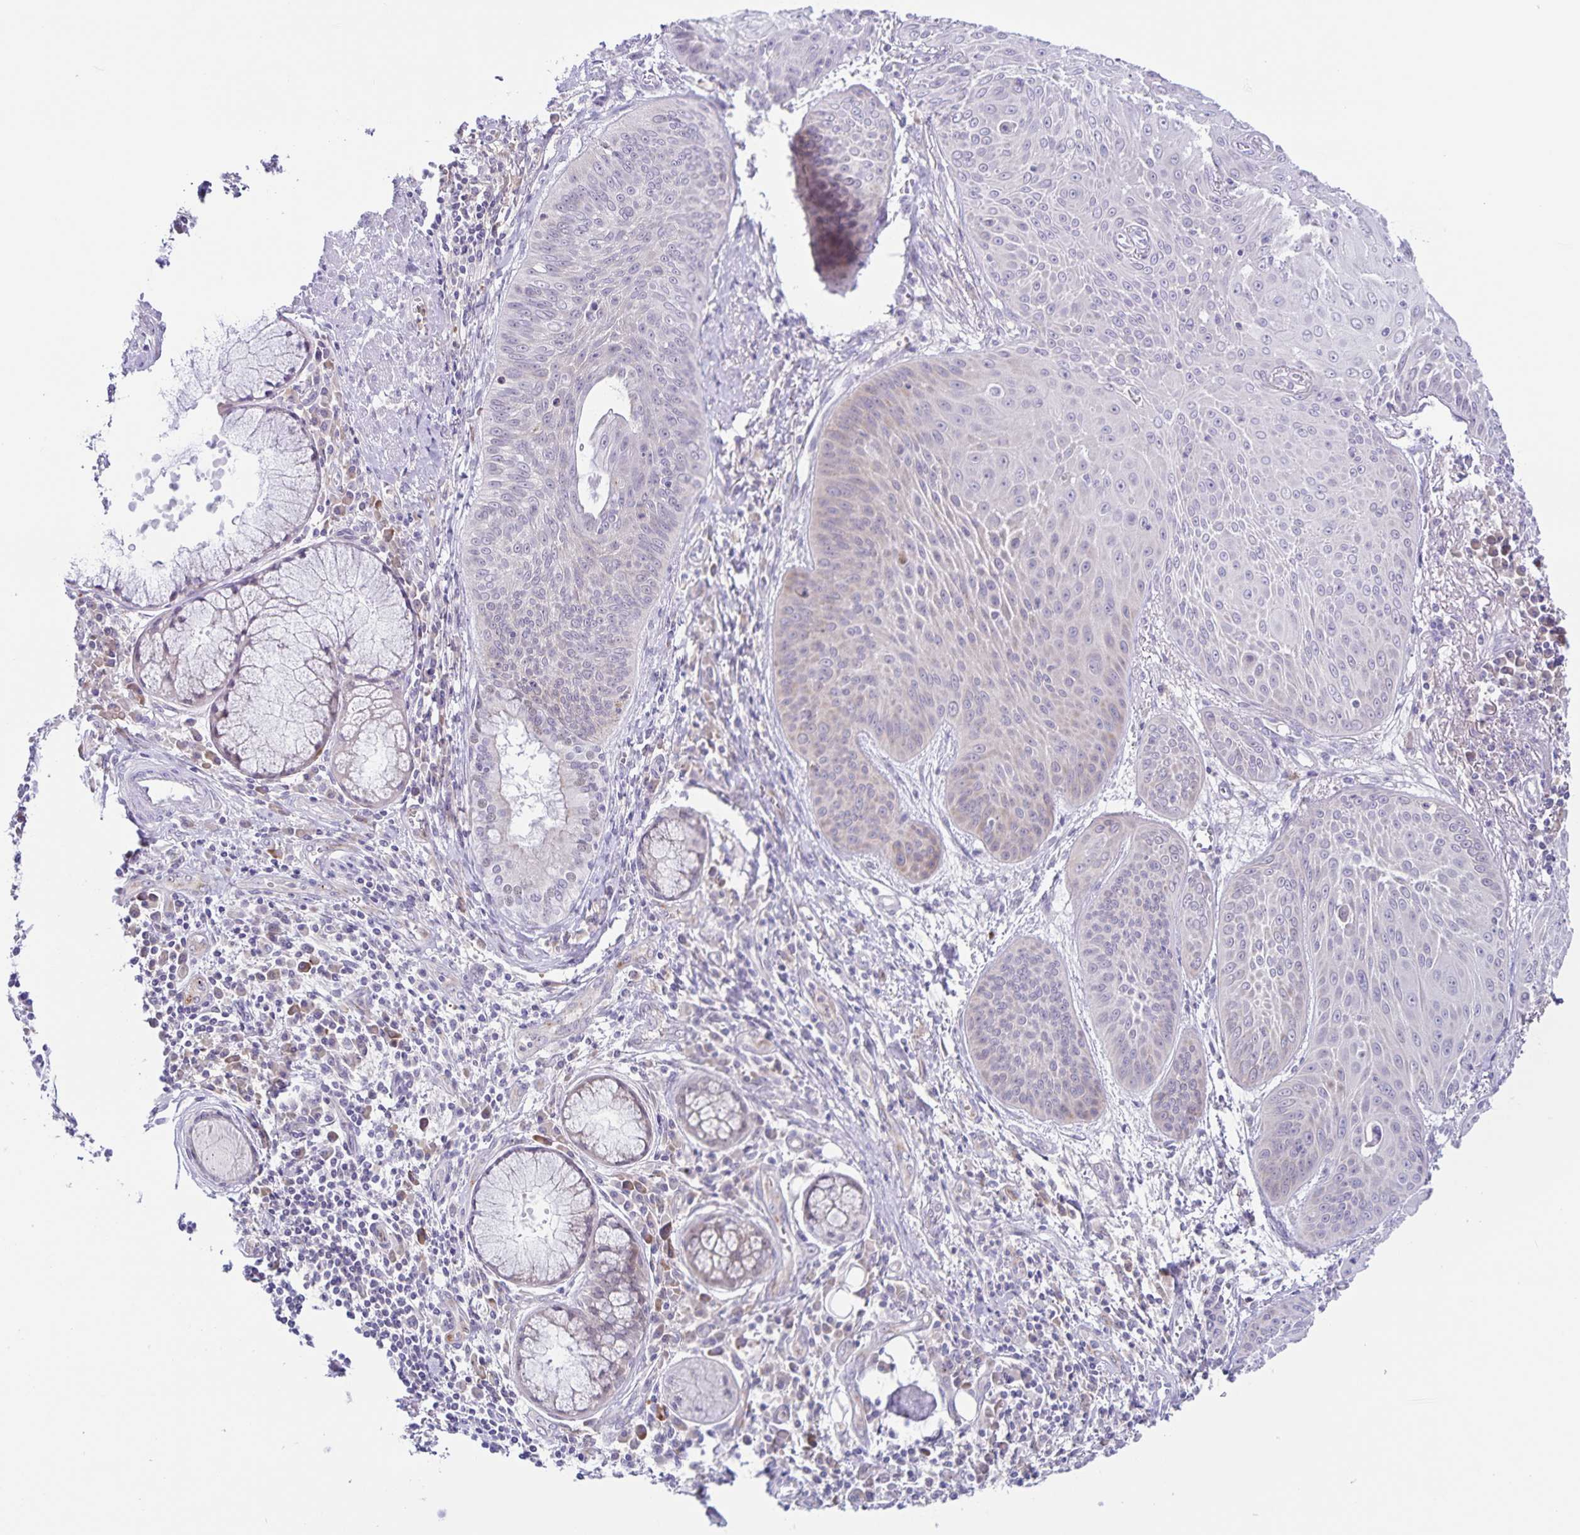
{"staining": {"intensity": "negative", "quantity": "none", "location": "none"}, "tissue": "lung cancer", "cell_type": "Tumor cells", "image_type": "cancer", "snomed": [{"axis": "morphology", "description": "Squamous cell carcinoma, NOS"}, {"axis": "topography", "description": "Lung"}], "caption": "This is an IHC micrograph of squamous cell carcinoma (lung). There is no positivity in tumor cells.", "gene": "STPG4", "patient": {"sex": "male", "age": 74}}